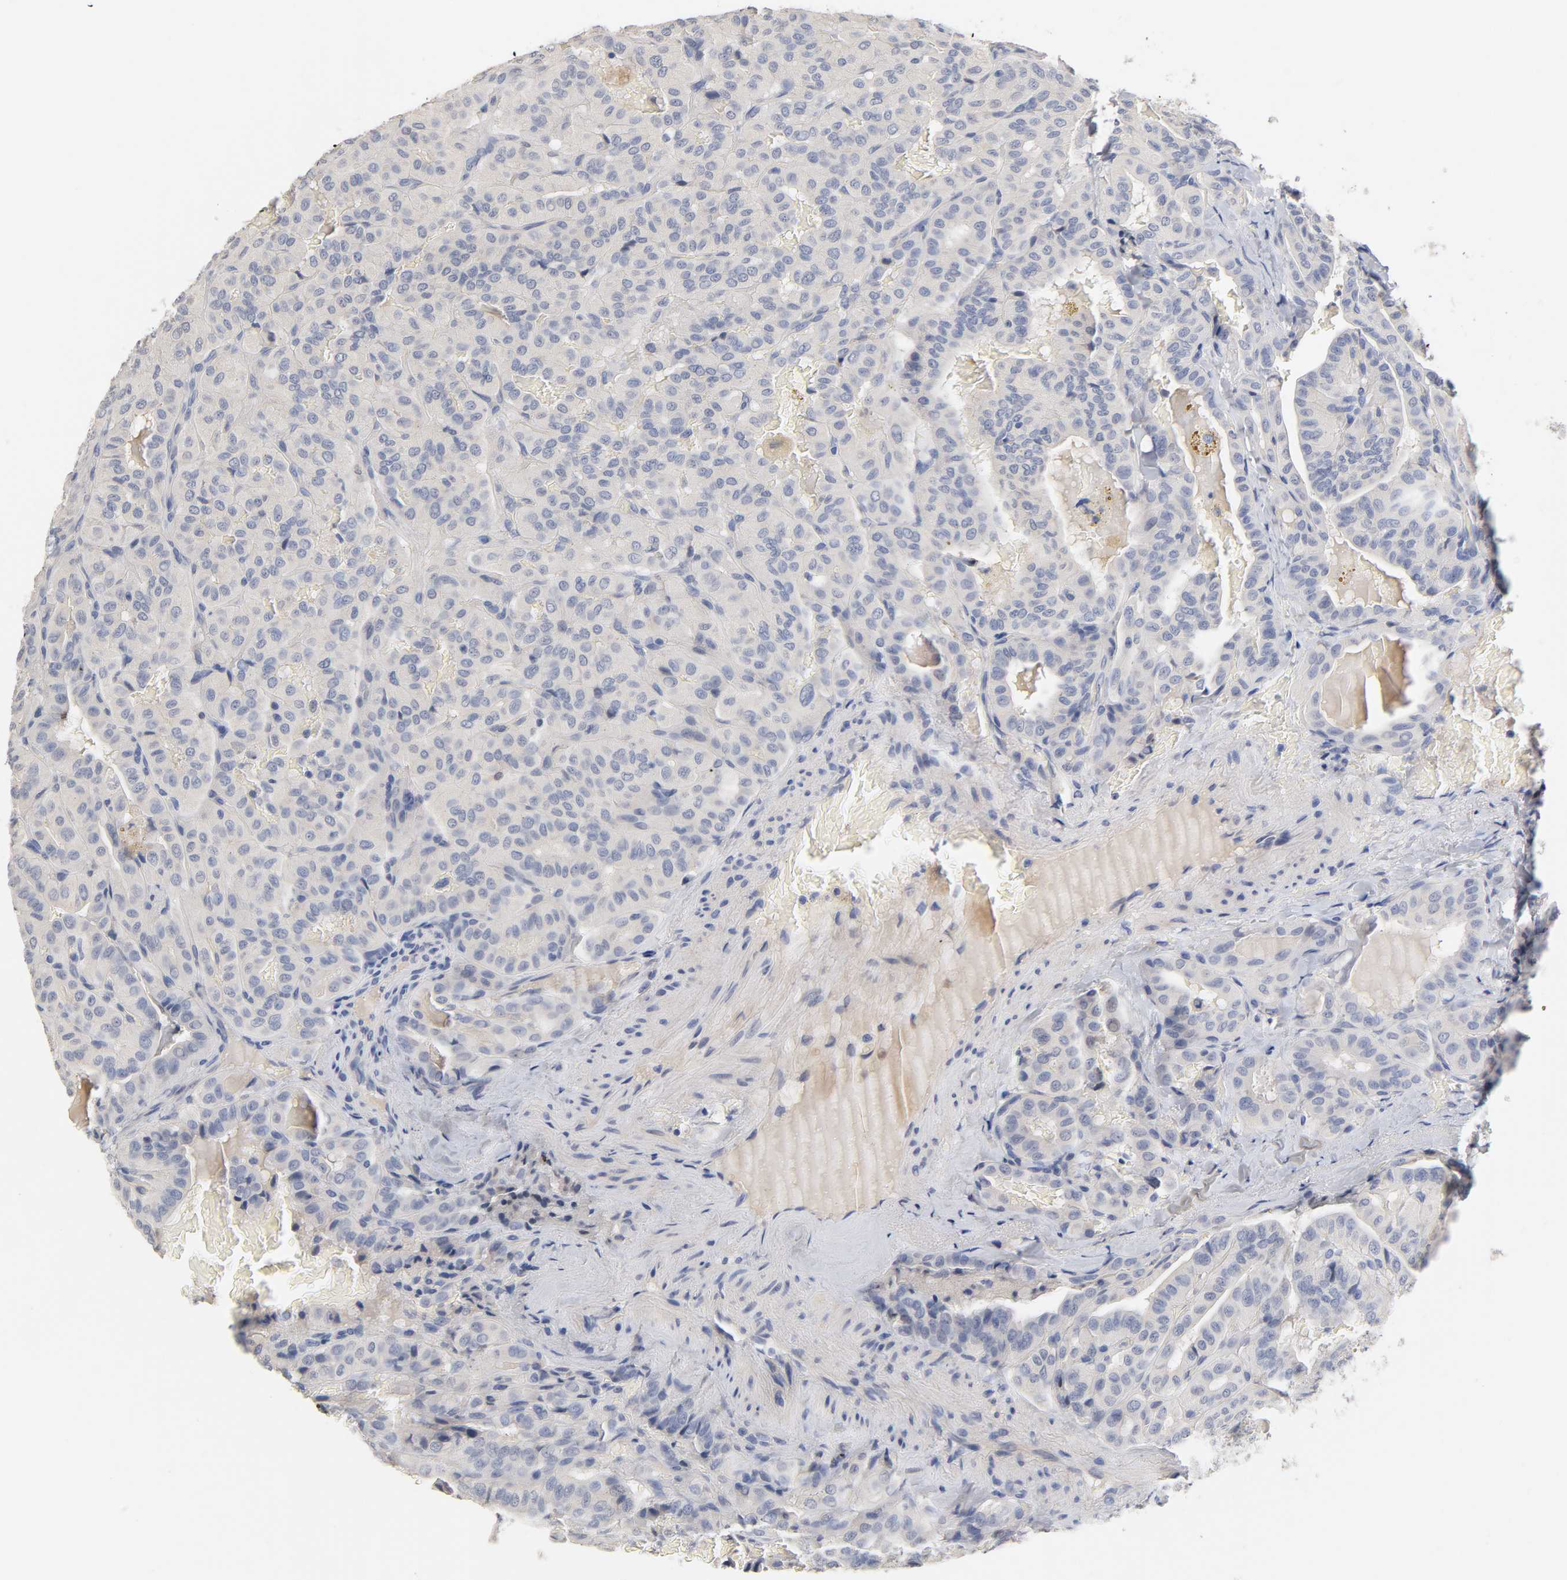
{"staining": {"intensity": "negative", "quantity": "none", "location": "none"}, "tissue": "thyroid cancer", "cell_type": "Tumor cells", "image_type": "cancer", "snomed": [{"axis": "morphology", "description": "Papillary adenocarcinoma, NOS"}, {"axis": "topography", "description": "Thyroid gland"}], "caption": "DAB (3,3'-diaminobenzidine) immunohistochemical staining of thyroid cancer demonstrates no significant staining in tumor cells.", "gene": "OVOL1", "patient": {"sex": "male", "age": 77}}